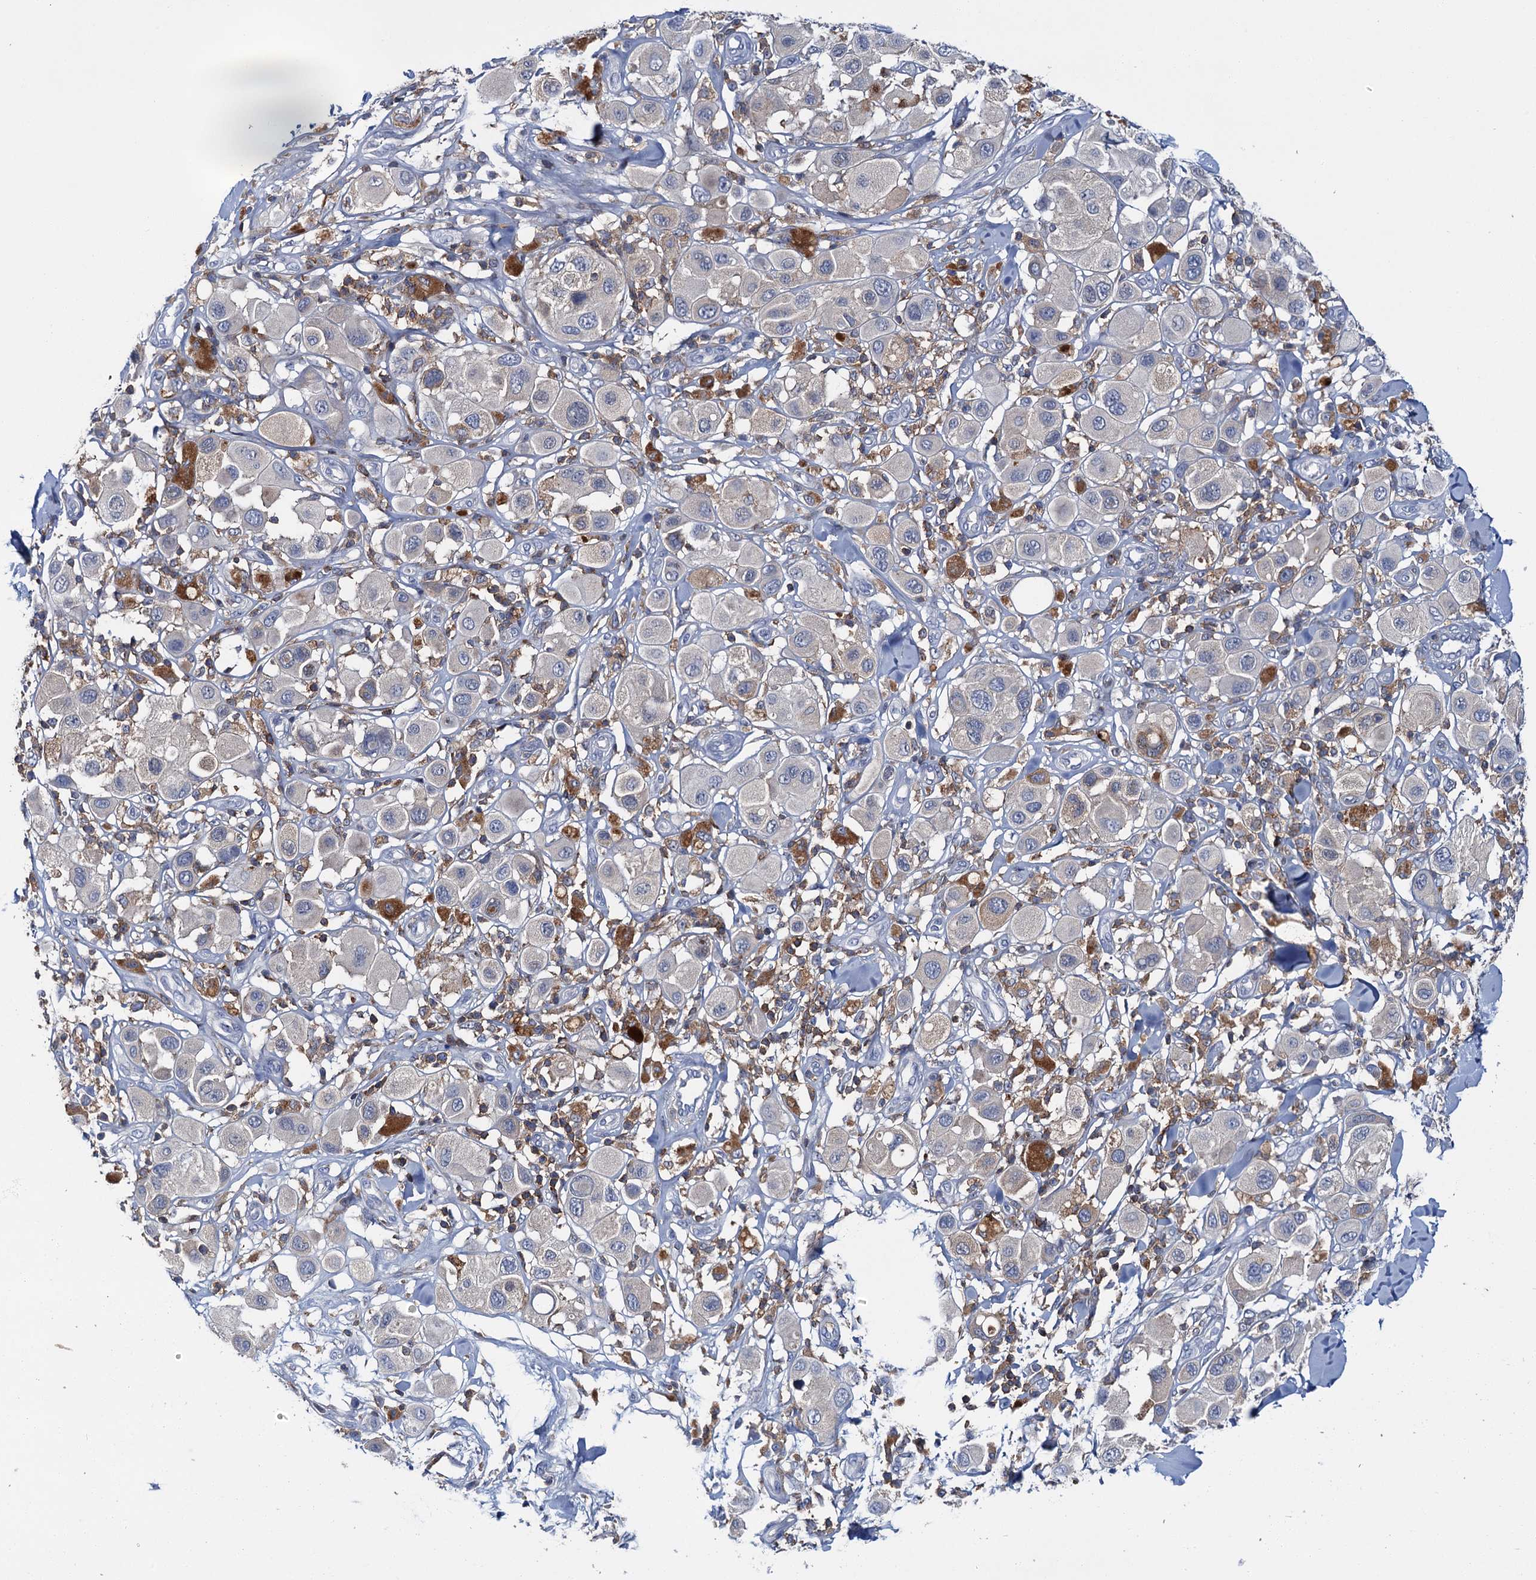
{"staining": {"intensity": "negative", "quantity": "none", "location": "none"}, "tissue": "melanoma", "cell_type": "Tumor cells", "image_type": "cancer", "snomed": [{"axis": "morphology", "description": "Malignant melanoma, Metastatic site"}, {"axis": "topography", "description": "Skin"}], "caption": "Melanoma was stained to show a protein in brown. There is no significant positivity in tumor cells.", "gene": "FGFR2", "patient": {"sex": "male", "age": 41}}